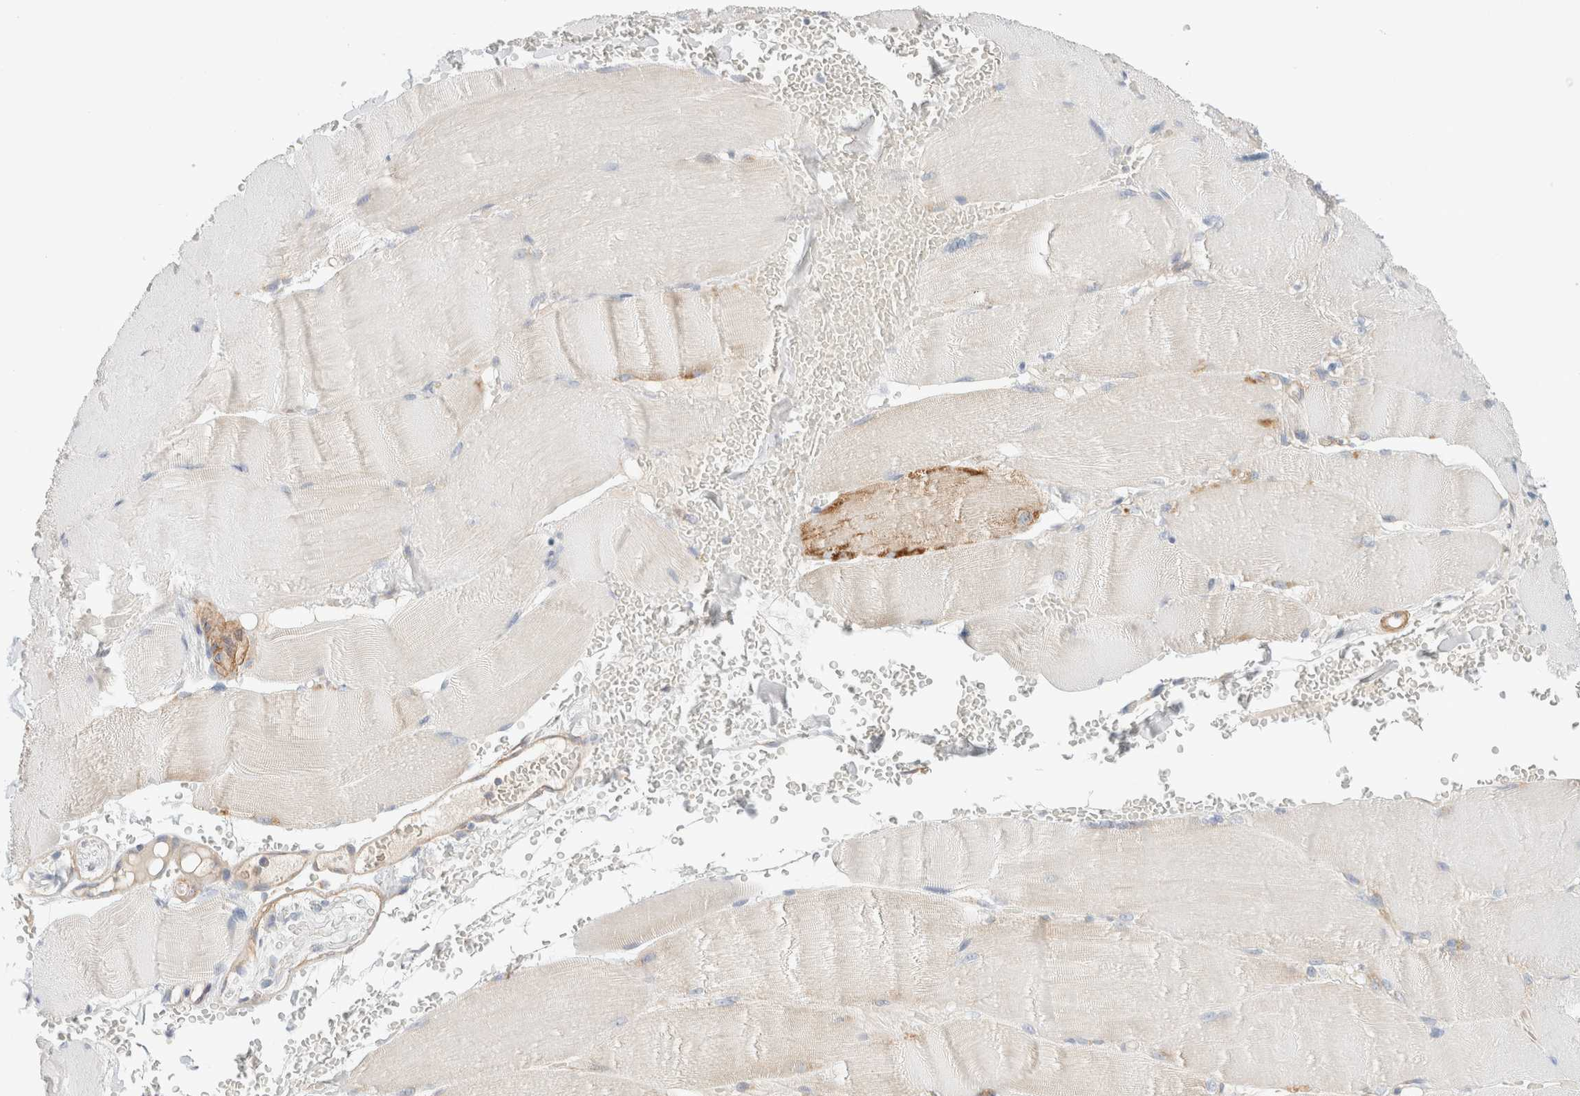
{"staining": {"intensity": "moderate", "quantity": "<25%", "location": "cytoplasmic/membranous"}, "tissue": "skeletal muscle", "cell_type": "Myocytes", "image_type": "normal", "snomed": [{"axis": "morphology", "description": "Normal tissue, NOS"}, {"axis": "topography", "description": "Skin"}, {"axis": "topography", "description": "Skeletal muscle"}], "caption": "Immunohistochemistry of unremarkable skeletal muscle shows low levels of moderate cytoplasmic/membranous positivity in approximately <25% of myocytes.", "gene": "MRM3", "patient": {"sex": "male", "age": 83}}